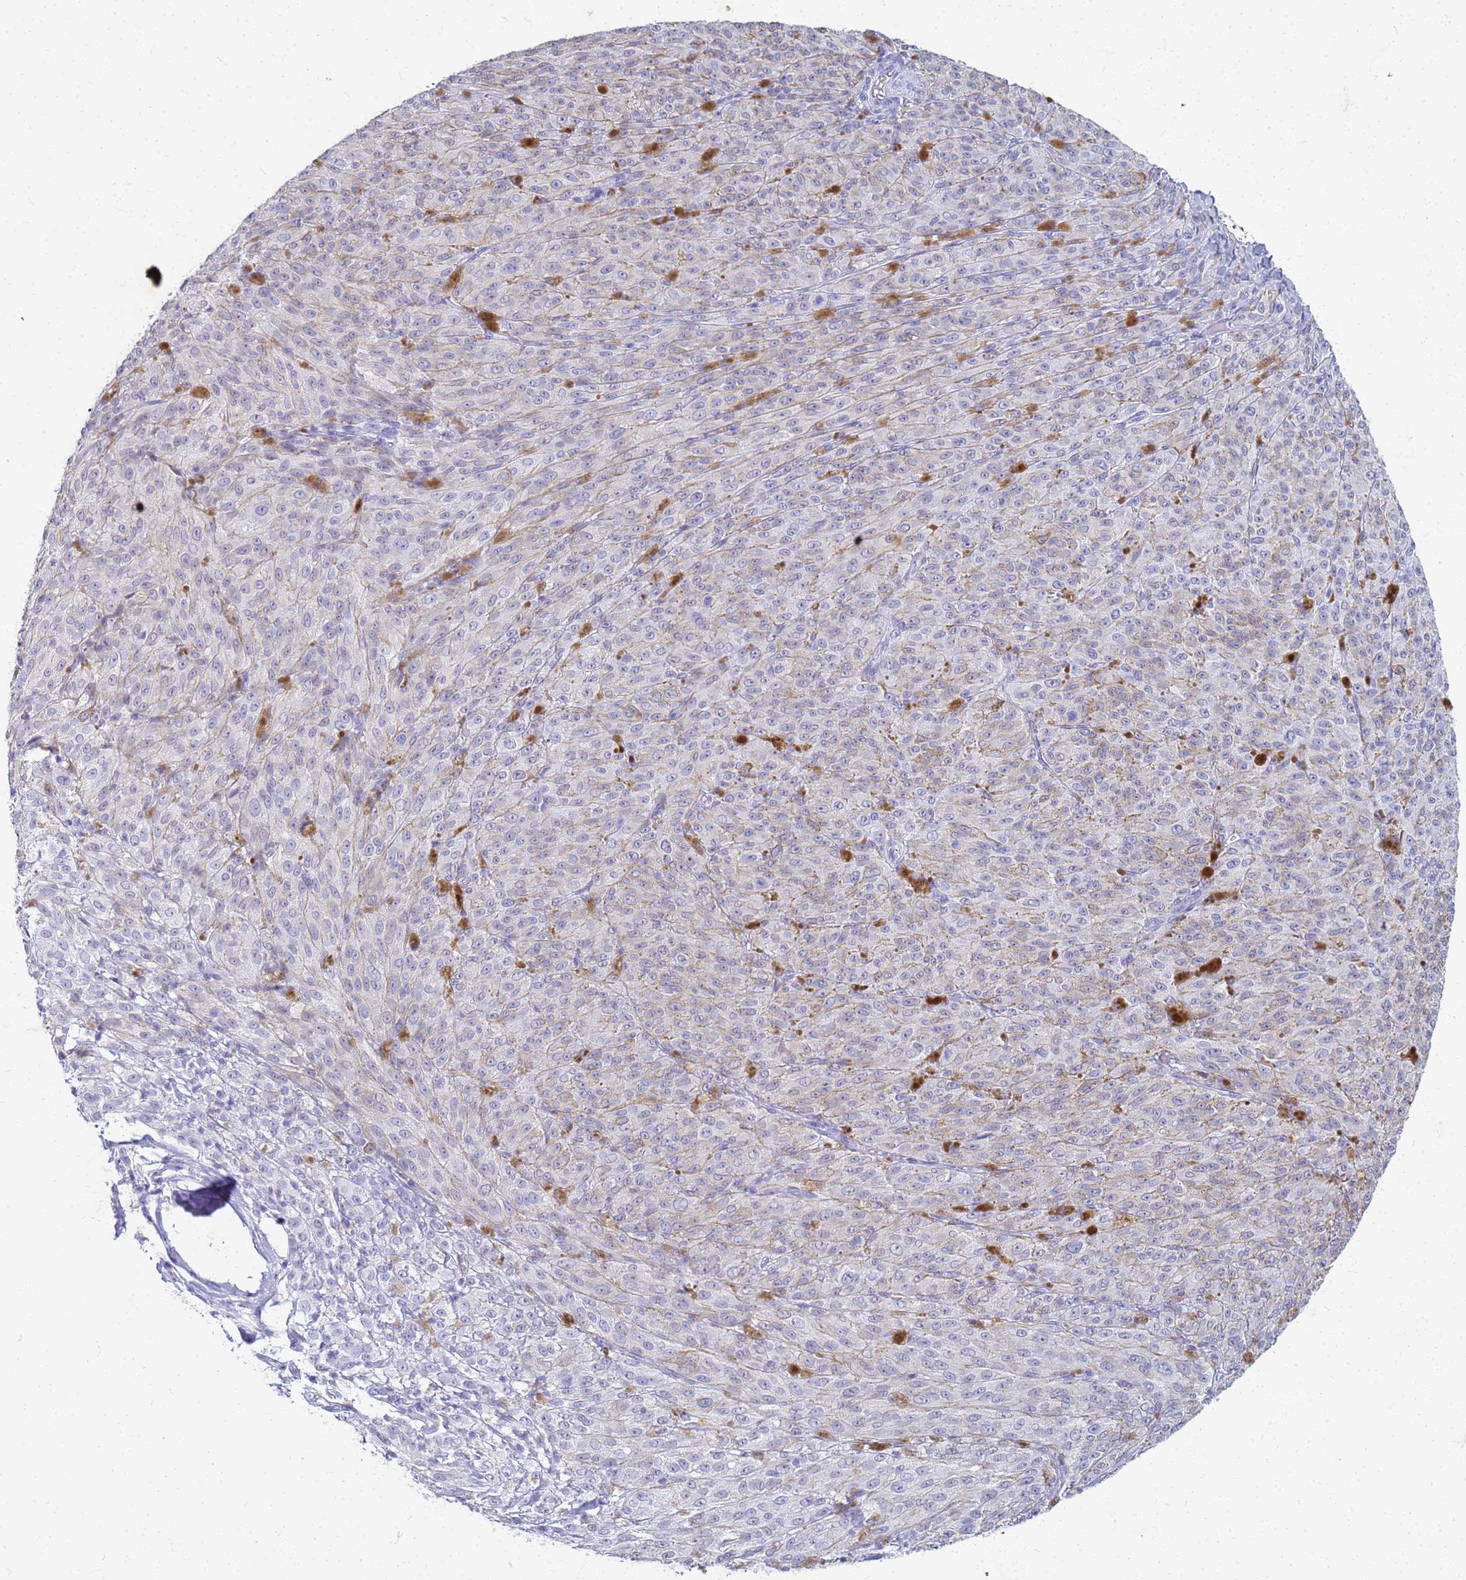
{"staining": {"intensity": "negative", "quantity": "none", "location": "none"}, "tissue": "melanoma", "cell_type": "Tumor cells", "image_type": "cancer", "snomed": [{"axis": "morphology", "description": "Malignant melanoma, NOS"}, {"axis": "topography", "description": "Skin"}], "caption": "Tumor cells show no significant positivity in melanoma.", "gene": "SLC7A9", "patient": {"sex": "female", "age": 52}}